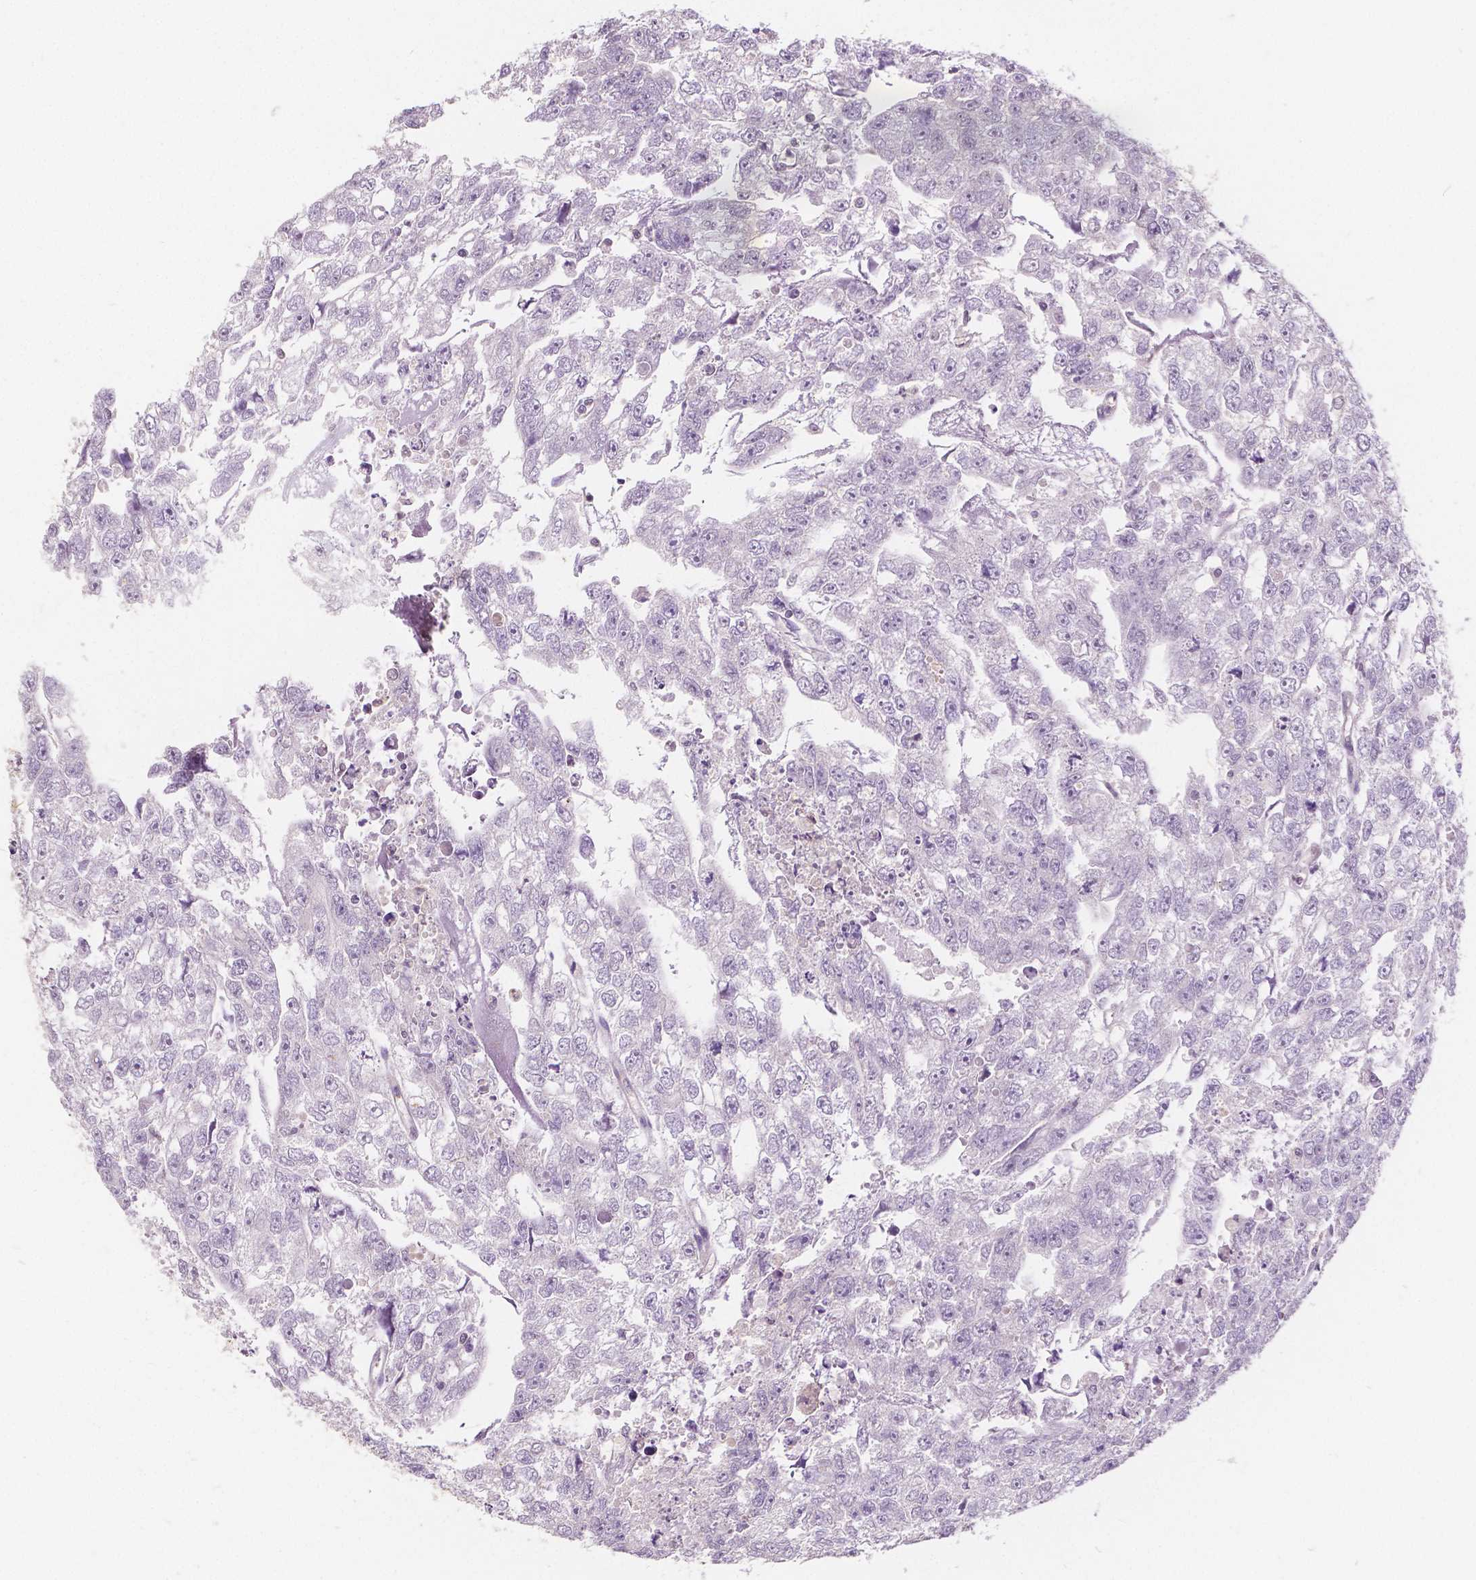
{"staining": {"intensity": "negative", "quantity": "none", "location": "none"}, "tissue": "testis cancer", "cell_type": "Tumor cells", "image_type": "cancer", "snomed": [{"axis": "morphology", "description": "Carcinoma, Embryonal, NOS"}, {"axis": "morphology", "description": "Teratoma, malignant, NOS"}, {"axis": "topography", "description": "Testis"}], "caption": "Immunohistochemistry of human testis embryonal carcinoma demonstrates no expression in tumor cells.", "gene": "NAPRT", "patient": {"sex": "male", "age": 44}}